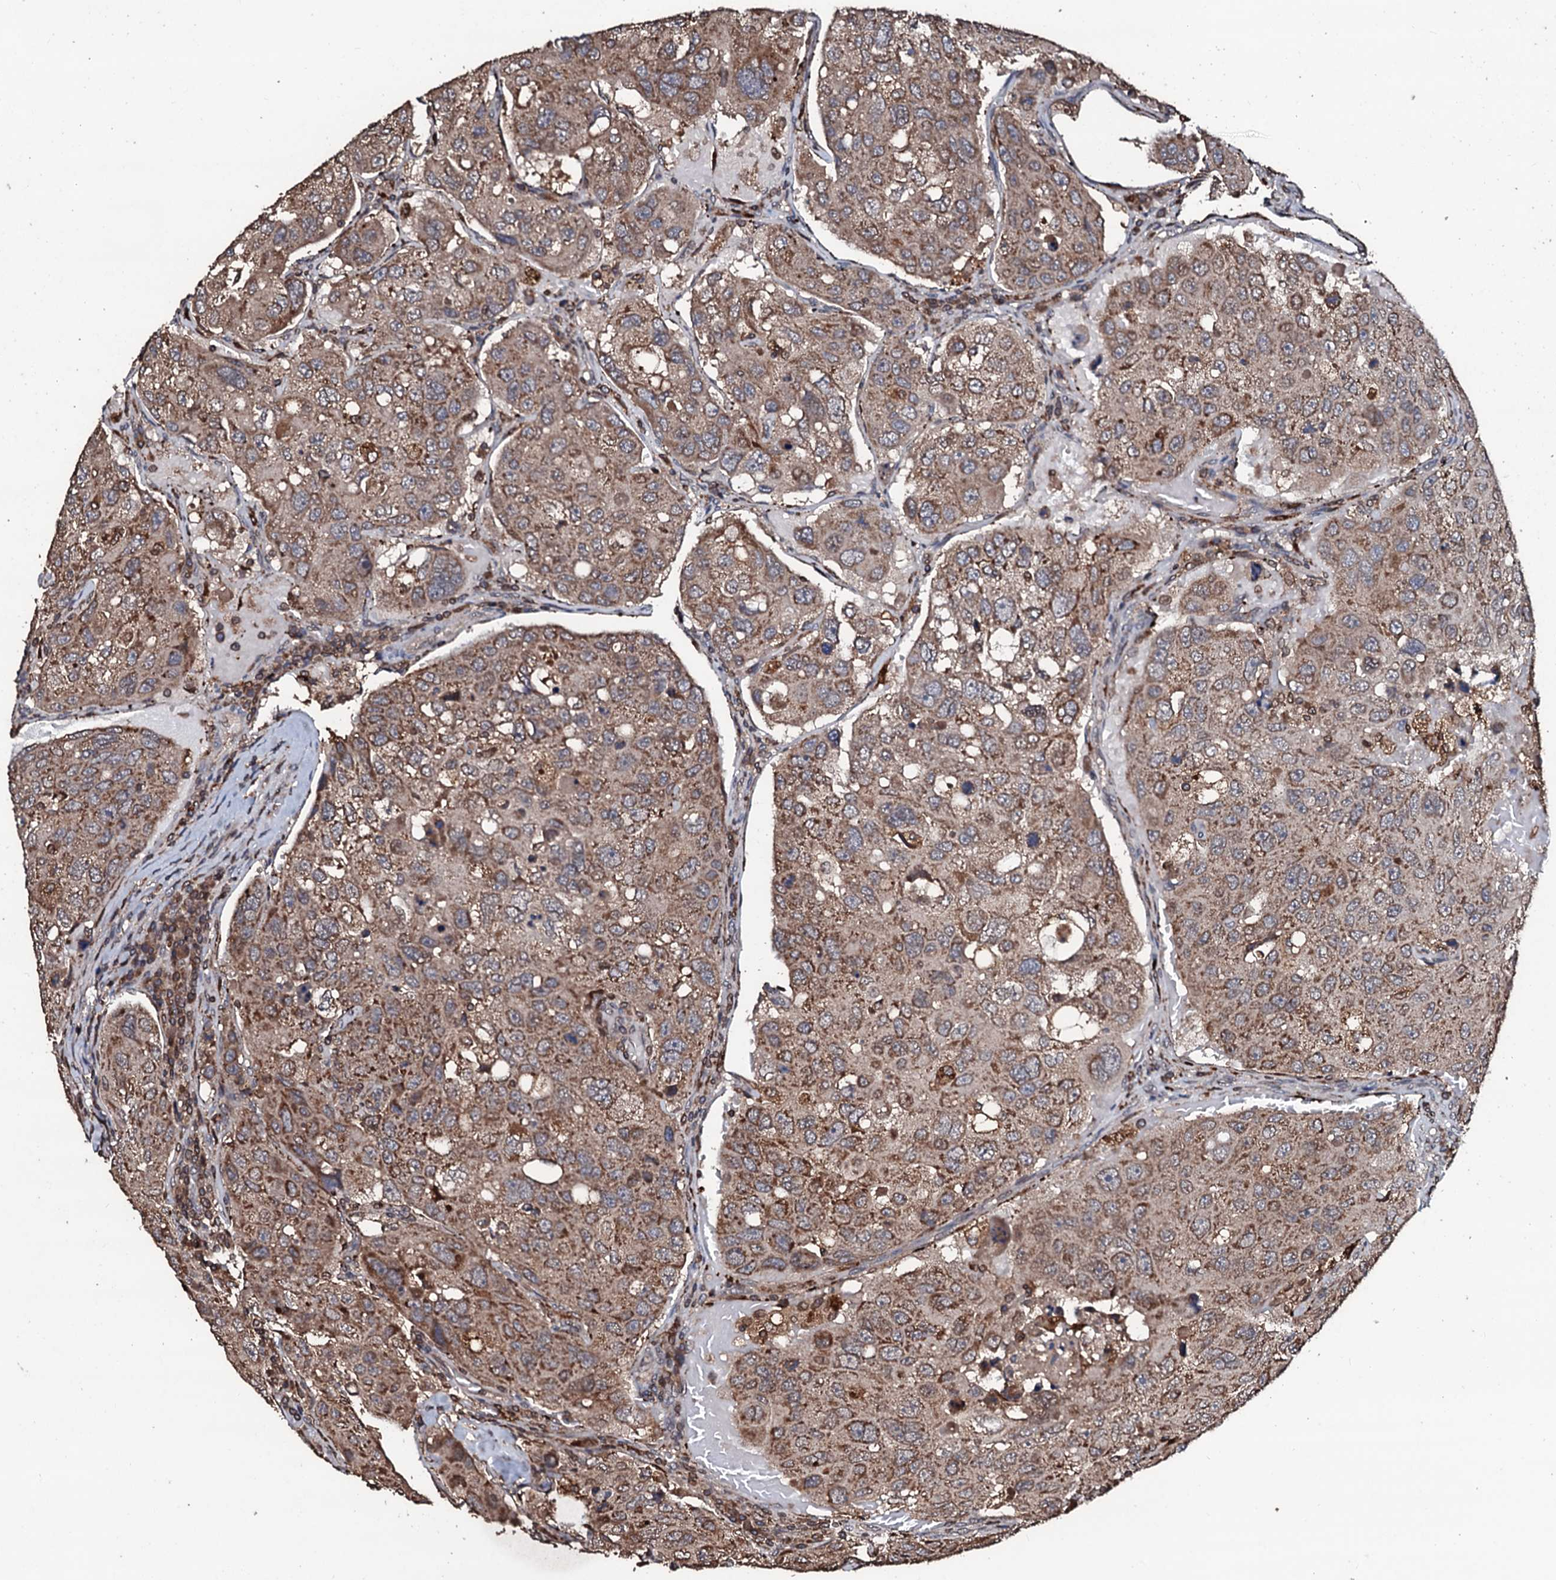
{"staining": {"intensity": "moderate", "quantity": ">75%", "location": "cytoplasmic/membranous"}, "tissue": "urothelial cancer", "cell_type": "Tumor cells", "image_type": "cancer", "snomed": [{"axis": "morphology", "description": "Urothelial carcinoma, High grade"}, {"axis": "topography", "description": "Lymph node"}, {"axis": "topography", "description": "Urinary bladder"}], "caption": "Moderate cytoplasmic/membranous protein staining is present in approximately >75% of tumor cells in high-grade urothelial carcinoma.", "gene": "SDHAF2", "patient": {"sex": "male", "age": 51}}